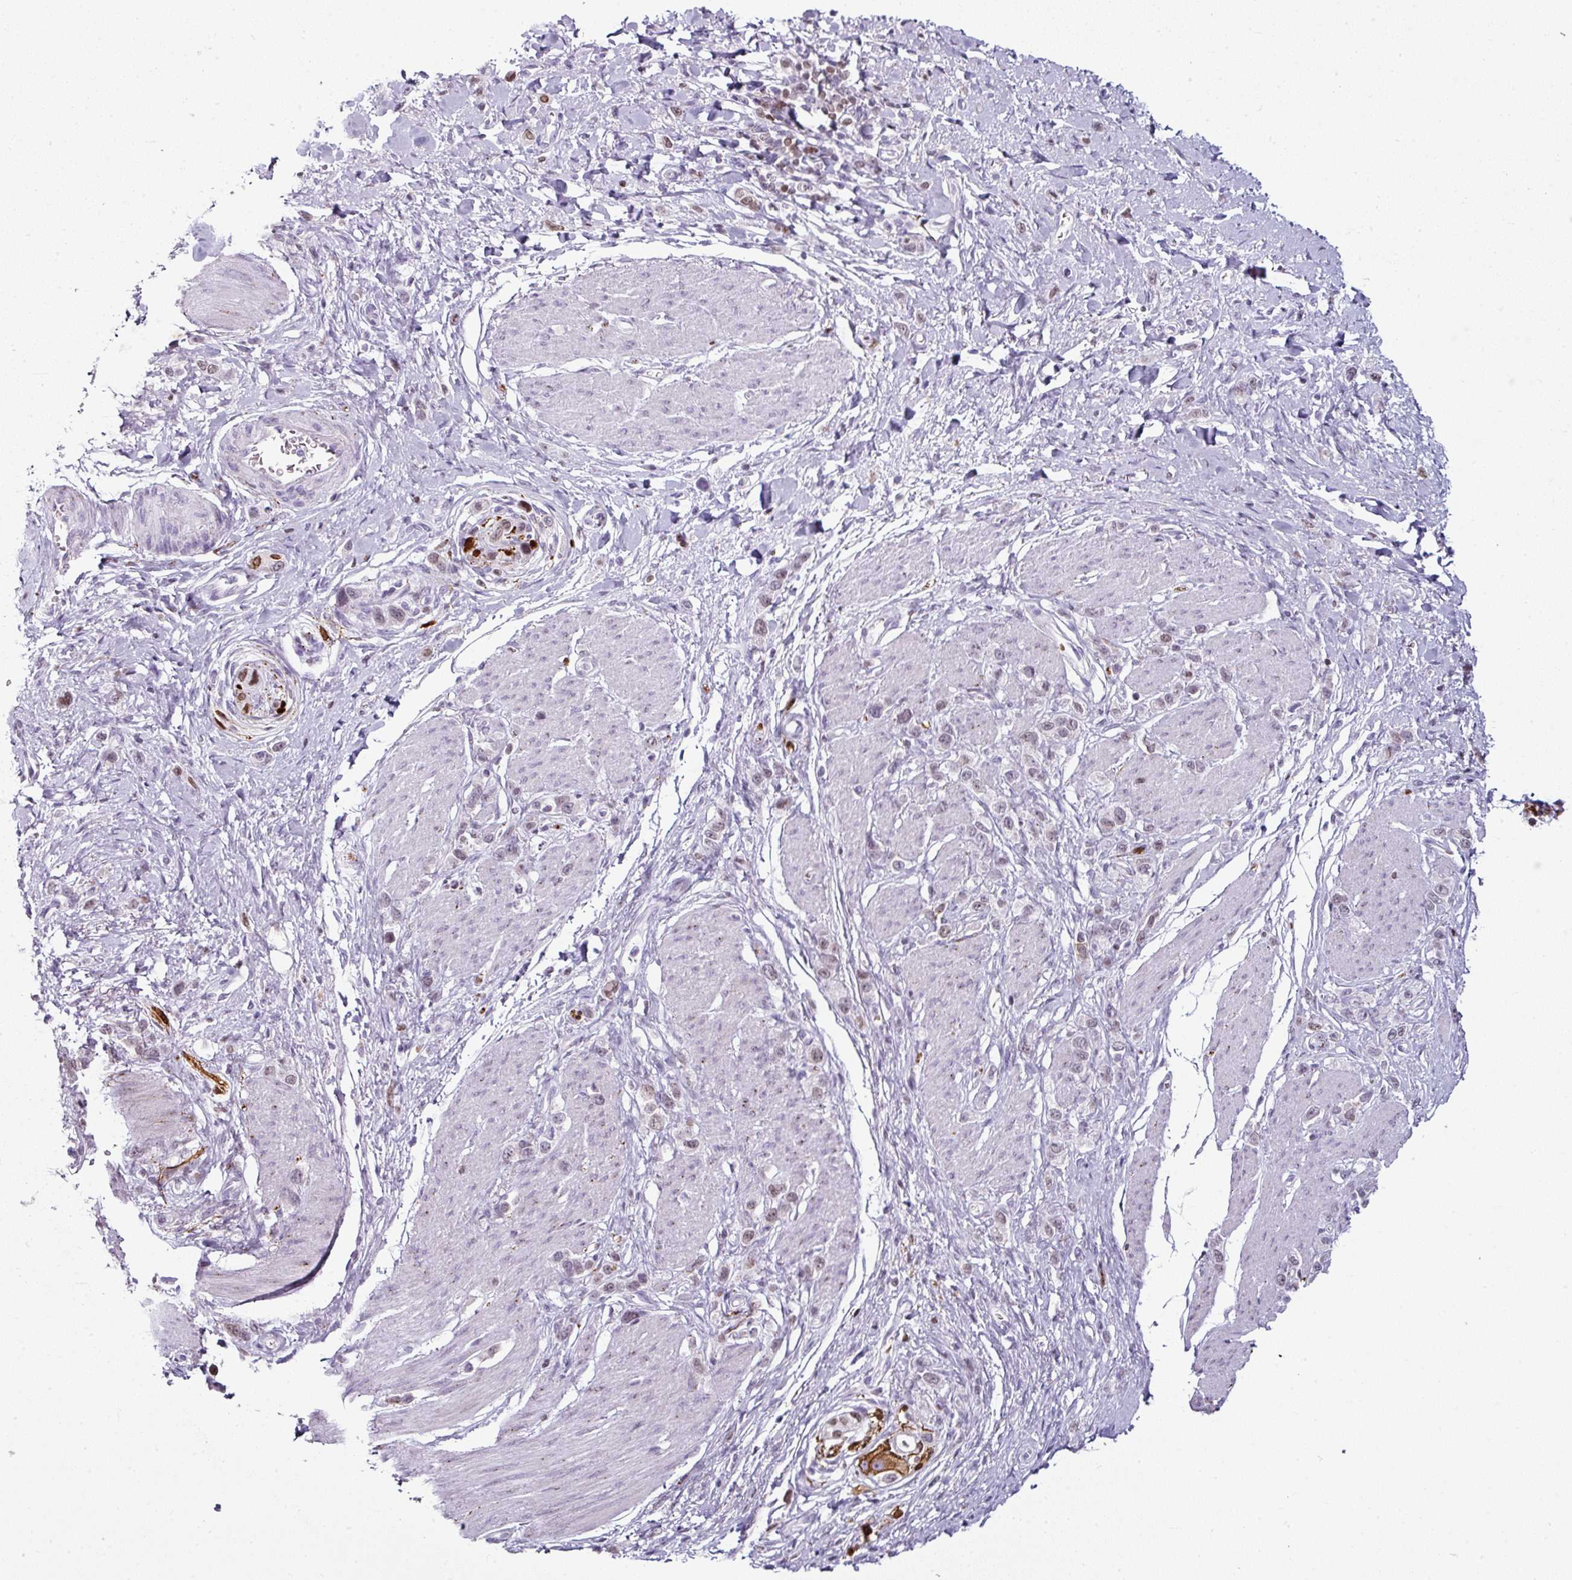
{"staining": {"intensity": "moderate", "quantity": "<25%", "location": "cytoplasmic/membranous"}, "tissue": "stomach cancer", "cell_type": "Tumor cells", "image_type": "cancer", "snomed": [{"axis": "morphology", "description": "Adenocarcinoma, NOS"}, {"axis": "topography", "description": "Stomach"}], "caption": "IHC micrograph of neoplastic tissue: human stomach adenocarcinoma stained using immunohistochemistry shows low levels of moderate protein expression localized specifically in the cytoplasmic/membranous of tumor cells, appearing as a cytoplasmic/membranous brown color.", "gene": "SYT8", "patient": {"sex": "female", "age": 65}}